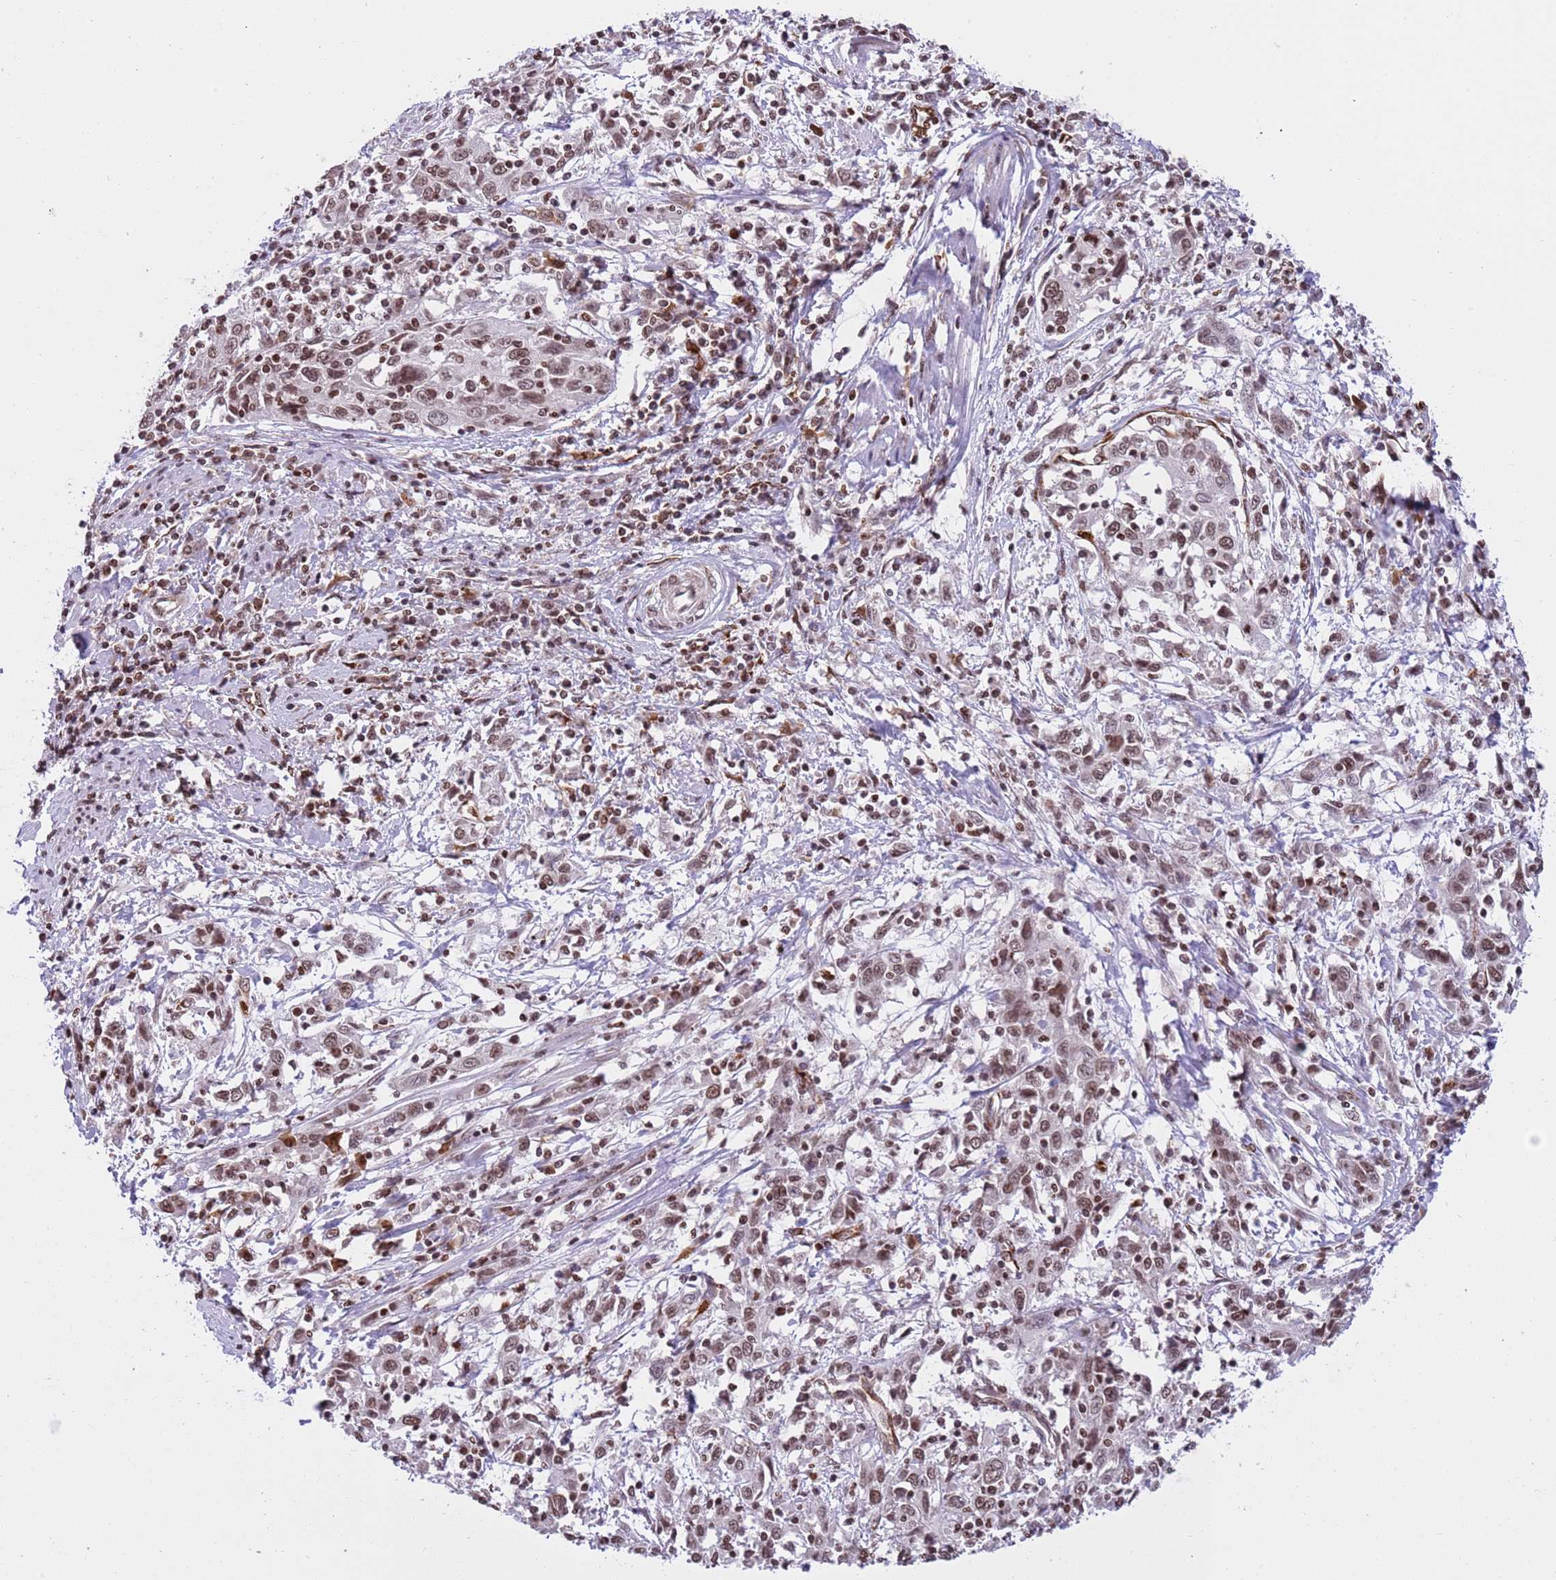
{"staining": {"intensity": "moderate", "quantity": ">75%", "location": "nuclear"}, "tissue": "cervical cancer", "cell_type": "Tumor cells", "image_type": "cancer", "snomed": [{"axis": "morphology", "description": "Squamous cell carcinoma, NOS"}, {"axis": "topography", "description": "Cervix"}], "caption": "Protein analysis of cervical squamous cell carcinoma tissue exhibits moderate nuclear expression in approximately >75% of tumor cells.", "gene": "NRIP1", "patient": {"sex": "female", "age": 46}}